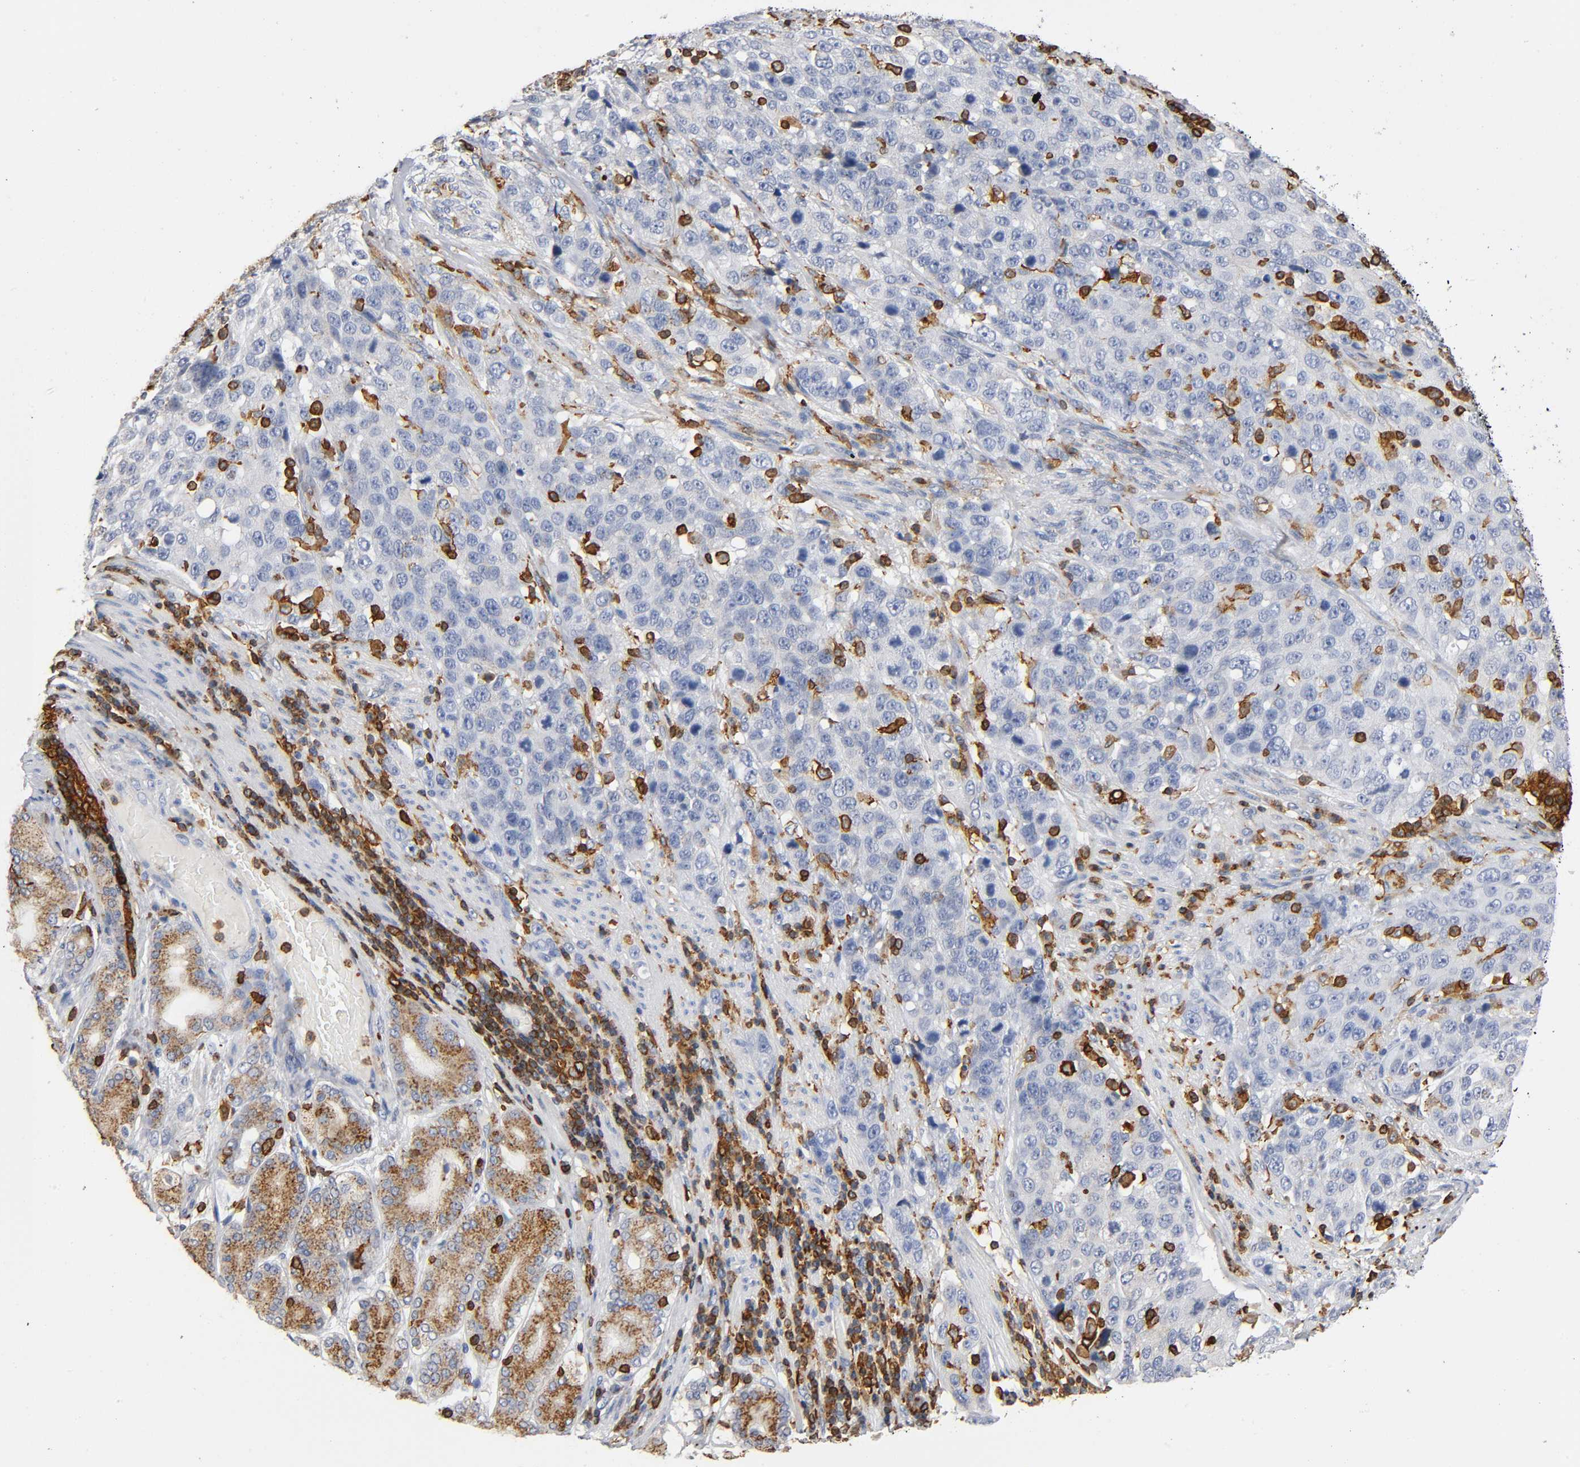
{"staining": {"intensity": "moderate", "quantity": "25%-75%", "location": "cytoplasmic/membranous"}, "tissue": "stomach cancer", "cell_type": "Tumor cells", "image_type": "cancer", "snomed": [{"axis": "morphology", "description": "Normal tissue, NOS"}, {"axis": "morphology", "description": "Adenocarcinoma, NOS"}, {"axis": "topography", "description": "Stomach"}], "caption": "DAB immunohistochemical staining of human stomach cancer (adenocarcinoma) demonstrates moderate cytoplasmic/membranous protein staining in about 25%-75% of tumor cells. (brown staining indicates protein expression, while blue staining denotes nuclei).", "gene": "CAPN10", "patient": {"sex": "male", "age": 48}}